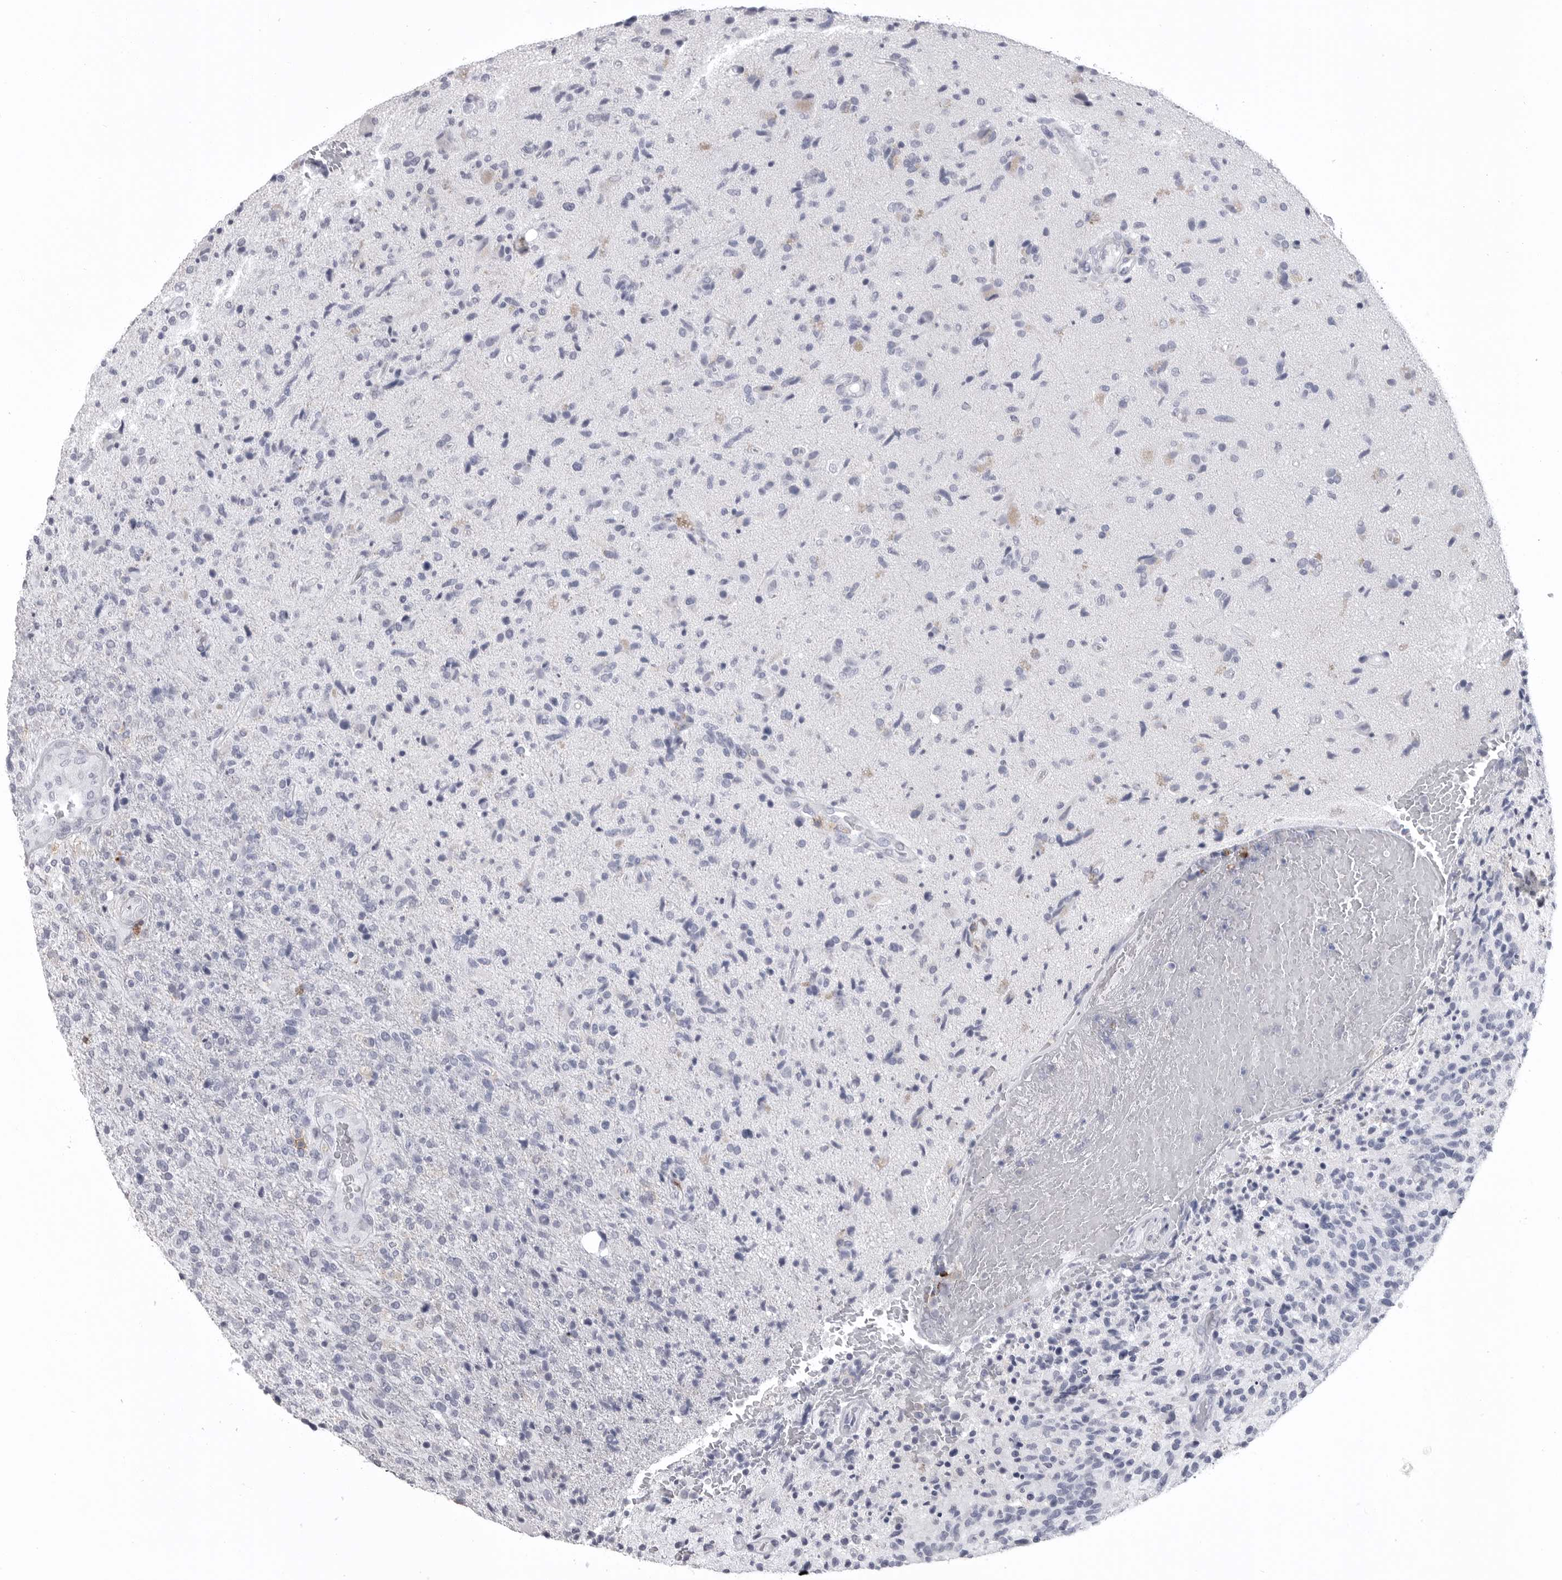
{"staining": {"intensity": "negative", "quantity": "none", "location": "none"}, "tissue": "glioma", "cell_type": "Tumor cells", "image_type": "cancer", "snomed": [{"axis": "morphology", "description": "Glioma, malignant, High grade"}, {"axis": "topography", "description": "Brain"}], "caption": "Immunohistochemistry photomicrograph of neoplastic tissue: human high-grade glioma (malignant) stained with DAB shows no significant protein staining in tumor cells.", "gene": "ITGAL", "patient": {"sex": "male", "age": 72}}